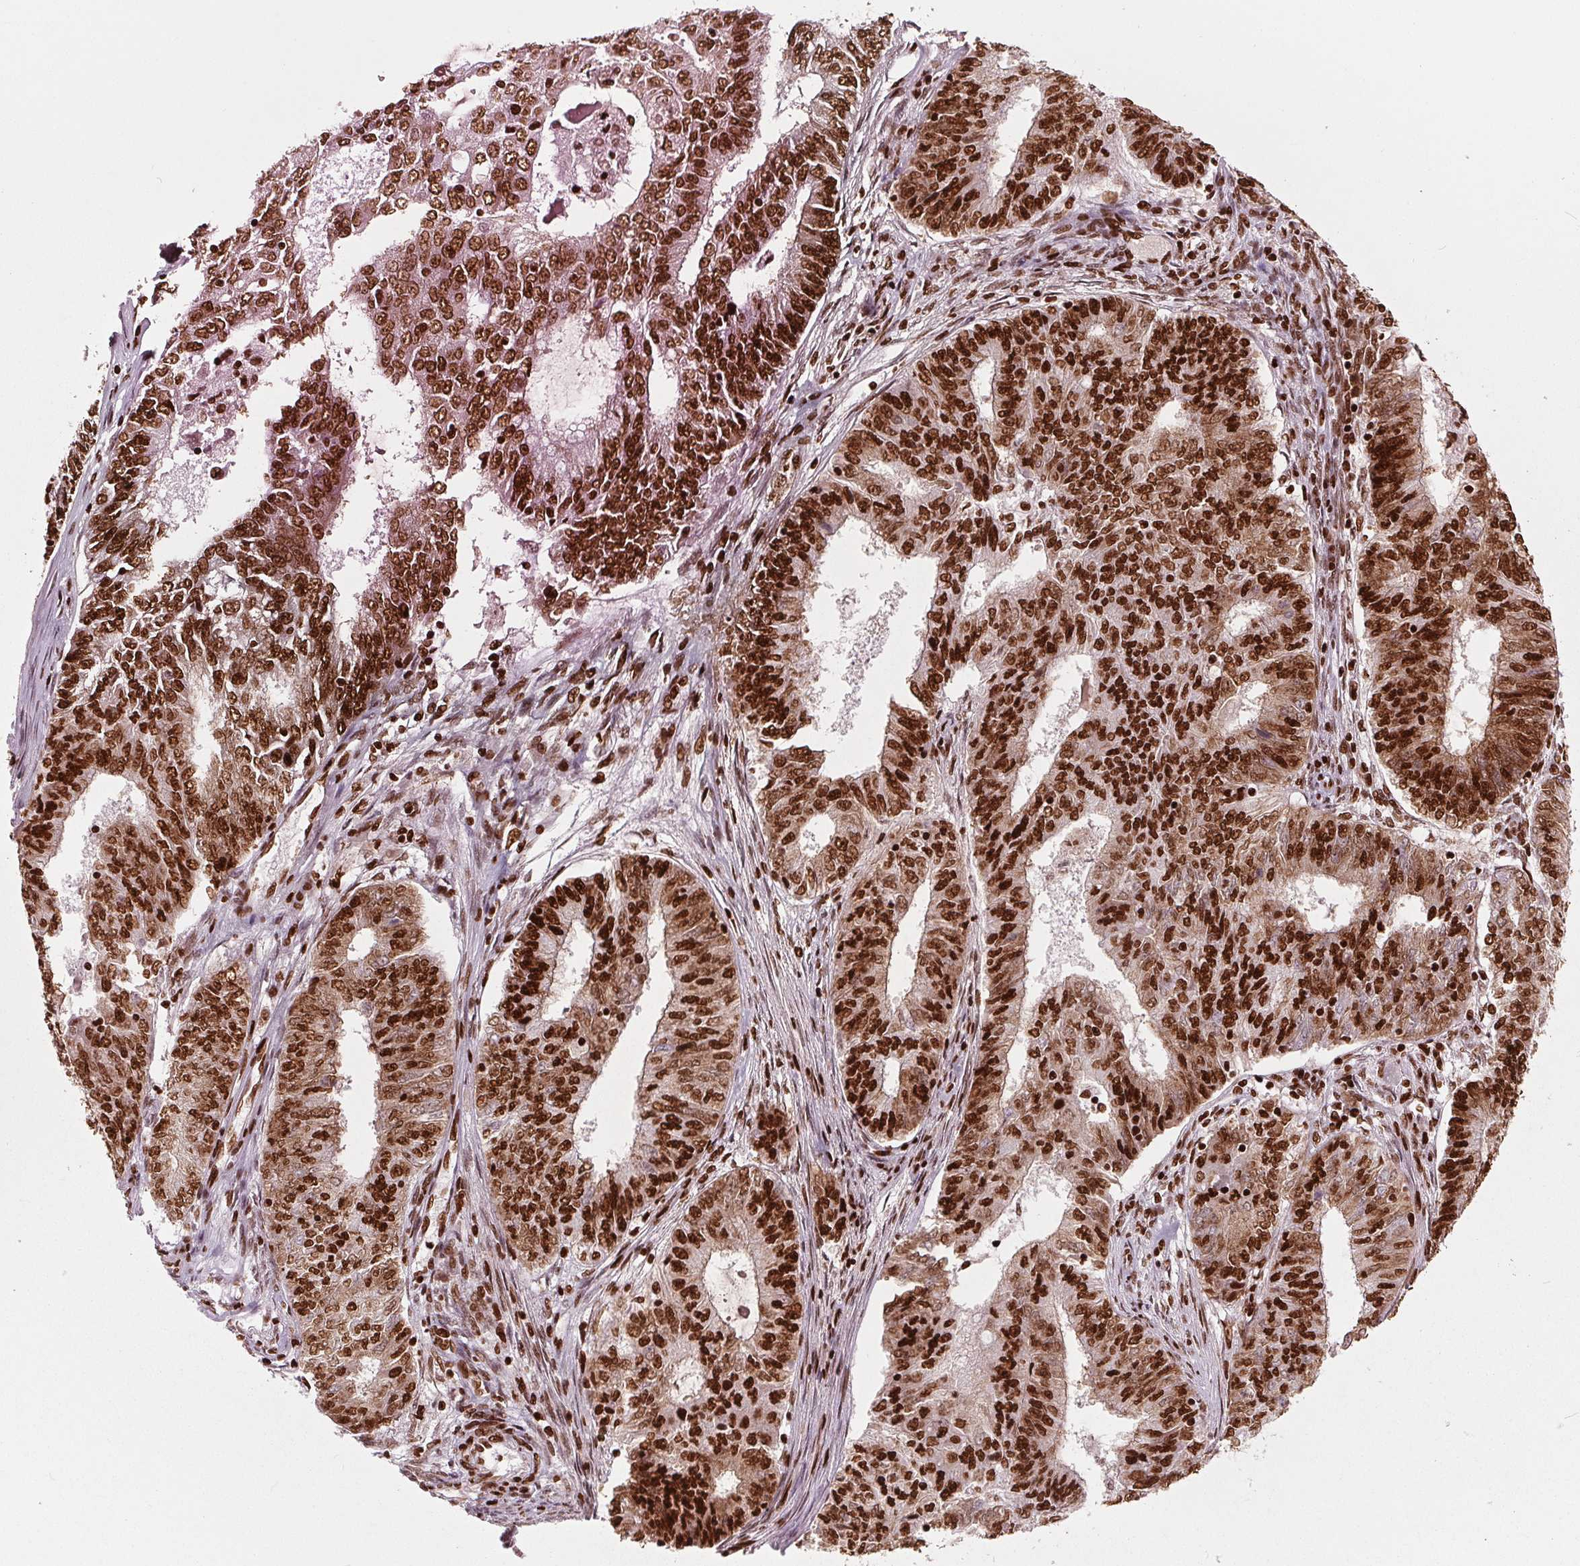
{"staining": {"intensity": "strong", "quantity": ">75%", "location": "nuclear"}, "tissue": "endometrial cancer", "cell_type": "Tumor cells", "image_type": "cancer", "snomed": [{"axis": "morphology", "description": "Adenocarcinoma, NOS"}, {"axis": "topography", "description": "Endometrium"}], "caption": "An immunohistochemistry (IHC) histopathology image of tumor tissue is shown. Protein staining in brown highlights strong nuclear positivity in endometrial cancer within tumor cells. The staining was performed using DAB, with brown indicating positive protein expression. Nuclei are stained blue with hematoxylin.", "gene": "BRD4", "patient": {"sex": "female", "age": 62}}